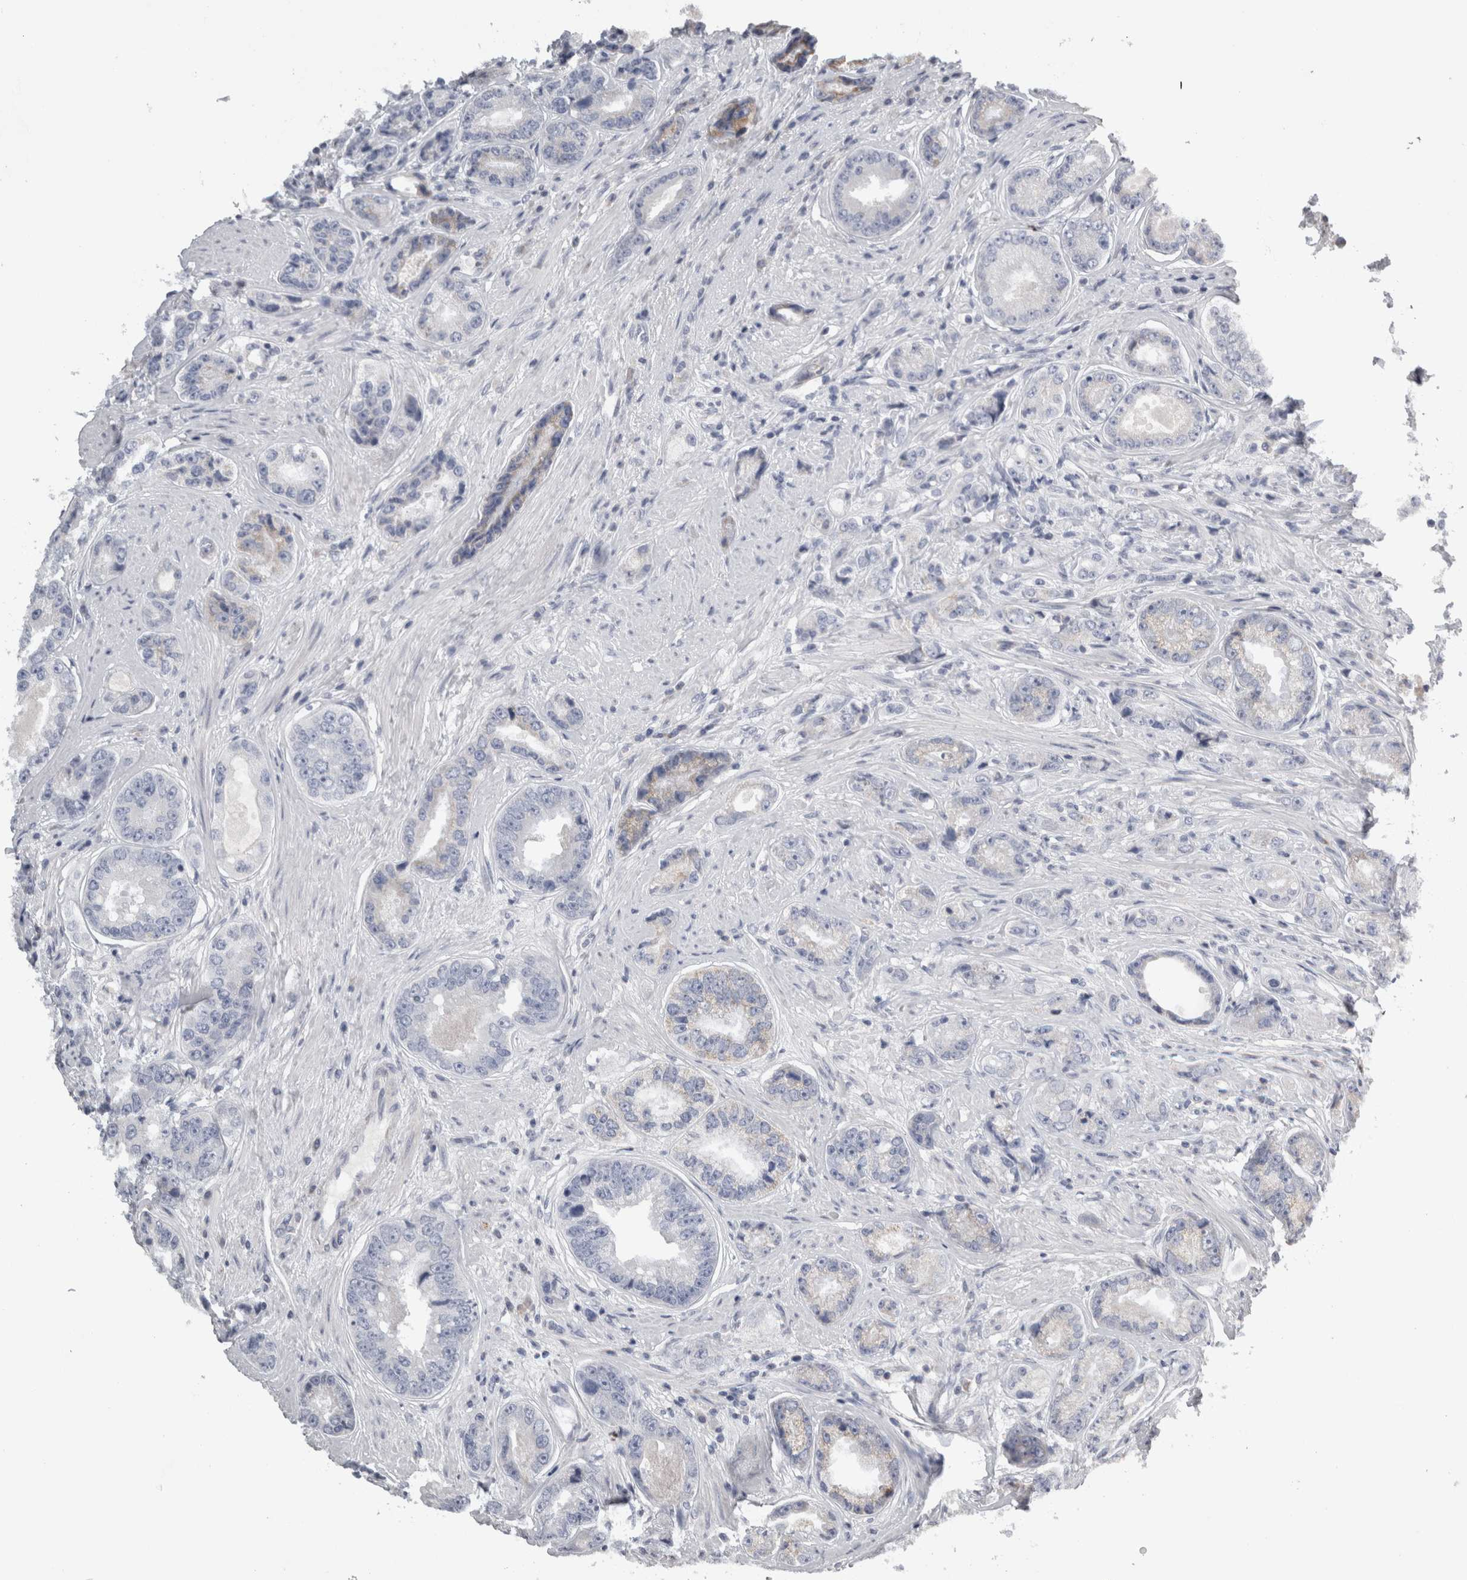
{"staining": {"intensity": "negative", "quantity": "none", "location": "none"}, "tissue": "prostate cancer", "cell_type": "Tumor cells", "image_type": "cancer", "snomed": [{"axis": "morphology", "description": "Adenocarcinoma, High grade"}, {"axis": "topography", "description": "Prostate"}], "caption": "High power microscopy photomicrograph of an immunohistochemistry photomicrograph of prostate cancer (adenocarcinoma (high-grade)), revealing no significant expression in tumor cells.", "gene": "TCAP", "patient": {"sex": "male", "age": 61}}